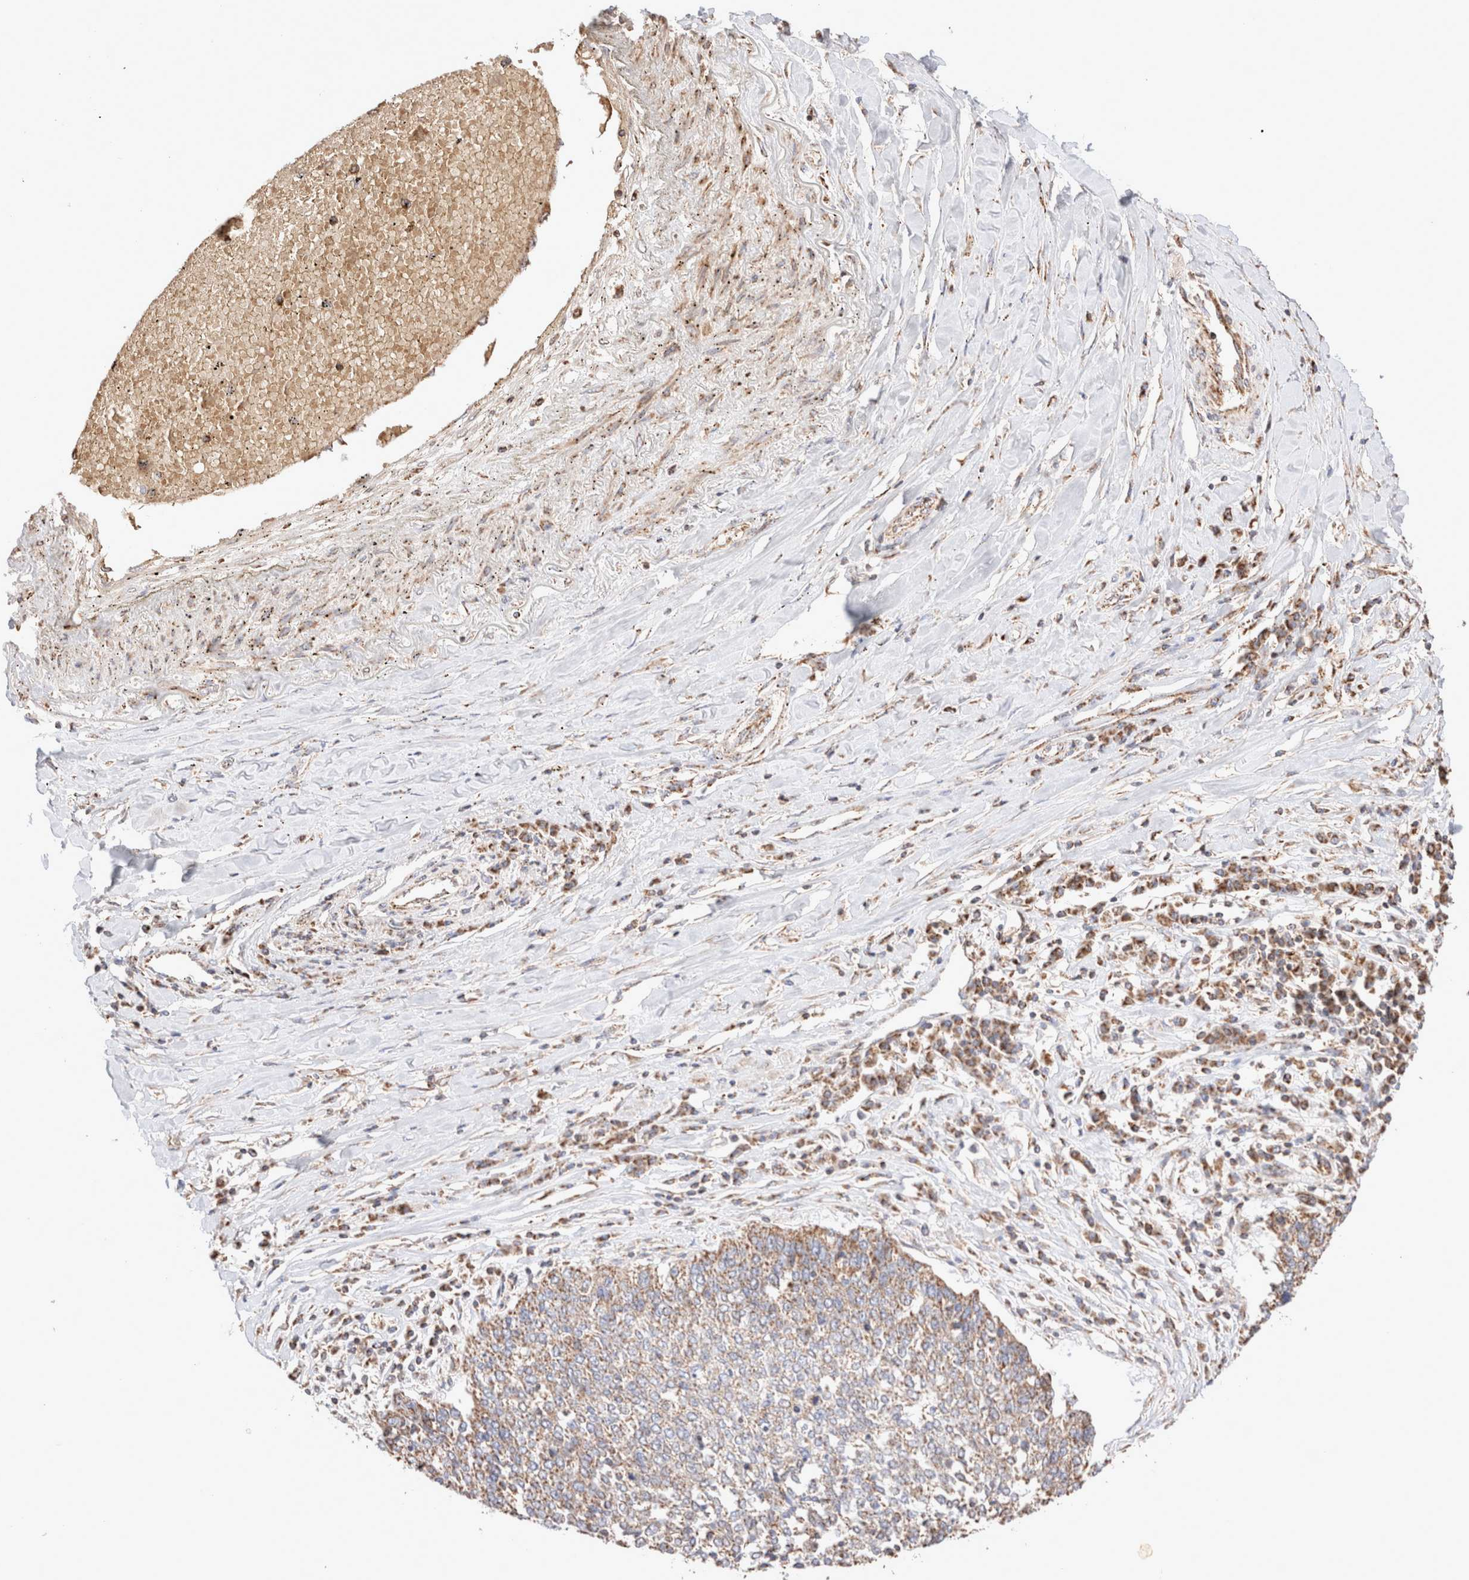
{"staining": {"intensity": "weak", "quantity": "25%-75%", "location": "cytoplasmic/membranous"}, "tissue": "lung cancer", "cell_type": "Tumor cells", "image_type": "cancer", "snomed": [{"axis": "morphology", "description": "Normal tissue, NOS"}, {"axis": "morphology", "description": "Squamous cell carcinoma, NOS"}, {"axis": "topography", "description": "Cartilage tissue"}, {"axis": "topography", "description": "Bronchus"}, {"axis": "topography", "description": "Lung"}, {"axis": "topography", "description": "Peripheral nerve tissue"}], "caption": "Weak cytoplasmic/membranous expression is appreciated in approximately 25%-75% of tumor cells in squamous cell carcinoma (lung).", "gene": "TMPPE", "patient": {"sex": "female", "age": 49}}